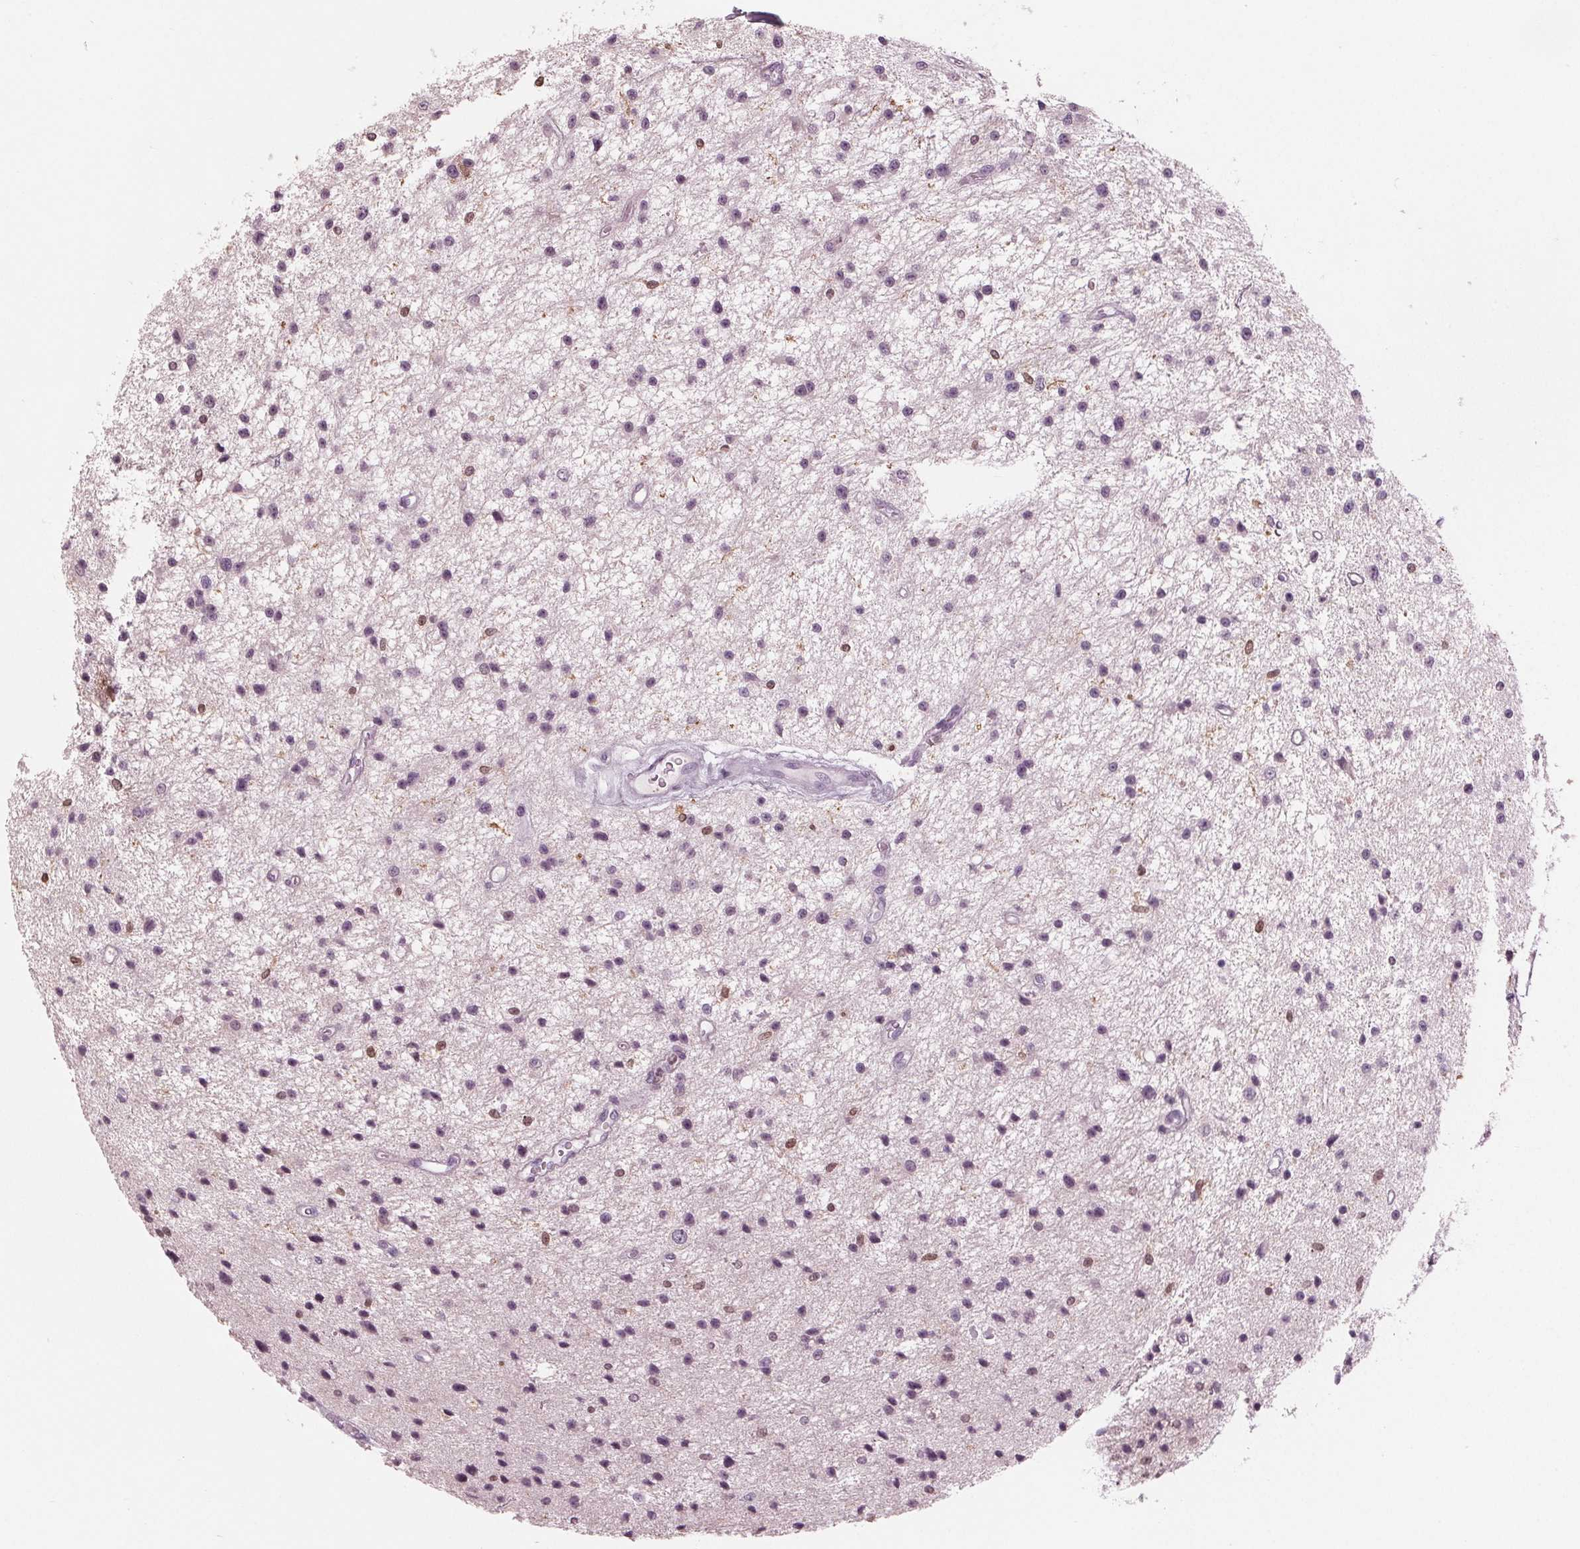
{"staining": {"intensity": "negative", "quantity": "none", "location": "none"}, "tissue": "glioma", "cell_type": "Tumor cells", "image_type": "cancer", "snomed": [{"axis": "morphology", "description": "Glioma, malignant, Low grade"}, {"axis": "topography", "description": "Brain"}], "caption": "IHC of glioma demonstrates no positivity in tumor cells.", "gene": "BTLA", "patient": {"sex": "male", "age": 43}}